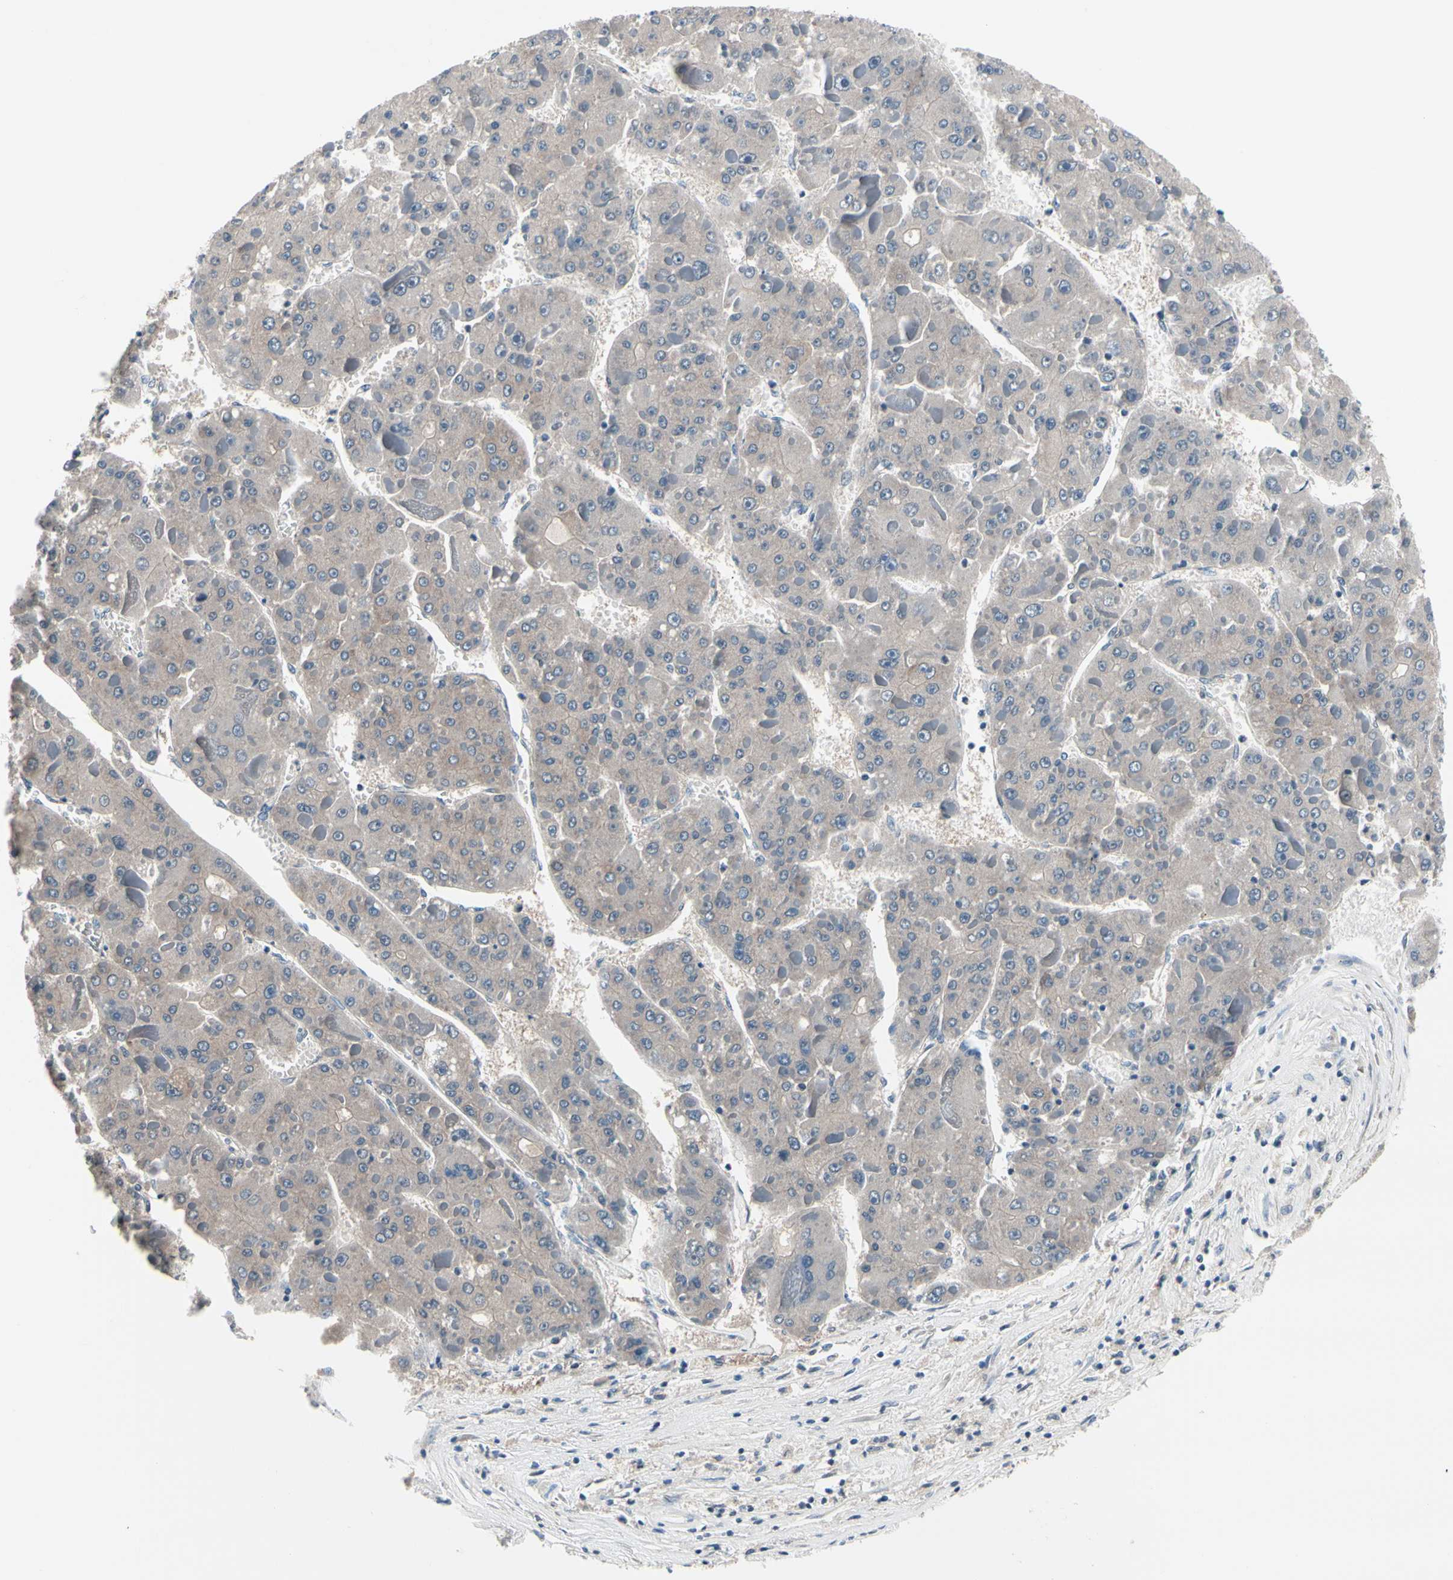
{"staining": {"intensity": "weak", "quantity": "25%-75%", "location": "cytoplasmic/membranous"}, "tissue": "liver cancer", "cell_type": "Tumor cells", "image_type": "cancer", "snomed": [{"axis": "morphology", "description": "Carcinoma, Hepatocellular, NOS"}, {"axis": "topography", "description": "Liver"}], "caption": "Brown immunohistochemical staining in human hepatocellular carcinoma (liver) displays weak cytoplasmic/membranous expression in about 25%-75% of tumor cells.", "gene": "PRKAR2B", "patient": {"sex": "female", "age": 73}}